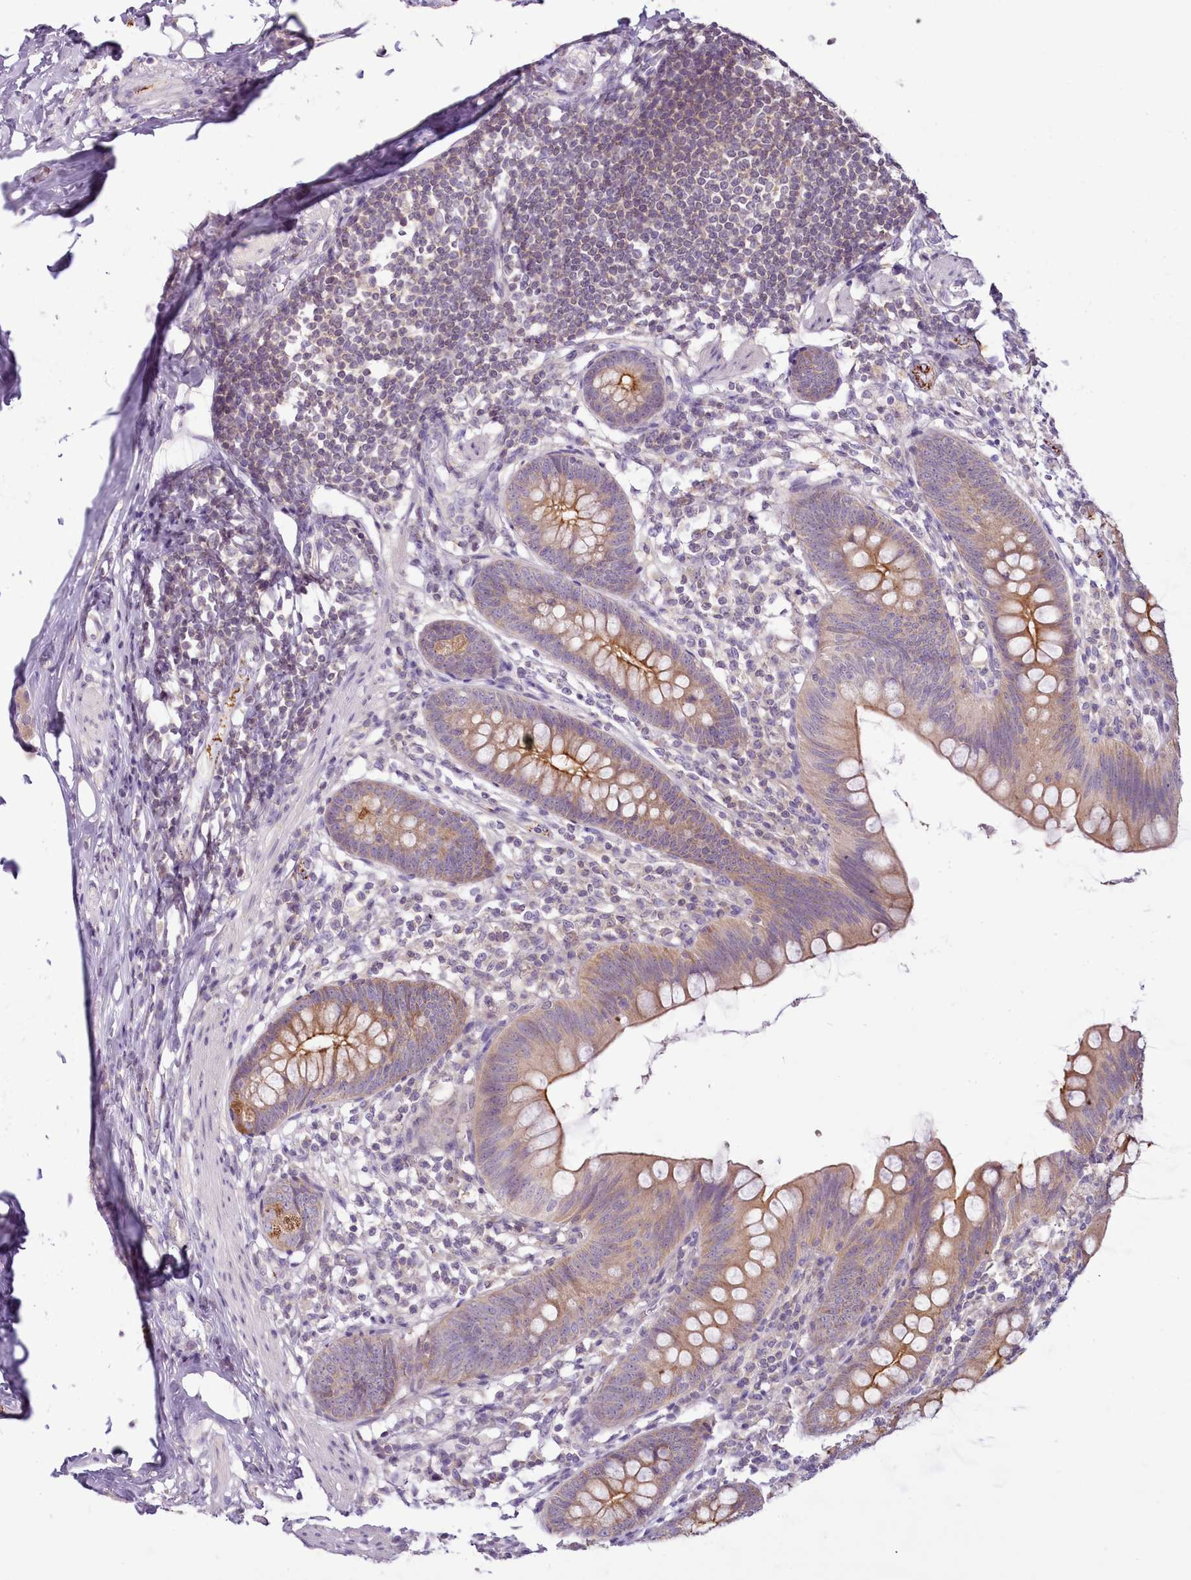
{"staining": {"intensity": "moderate", "quantity": "25%-75%", "location": "cytoplasmic/membranous"}, "tissue": "appendix", "cell_type": "Glandular cells", "image_type": "normal", "snomed": [{"axis": "morphology", "description": "Normal tissue, NOS"}, {"axis": "topography", "description": "Appendix"}], "caption": "High-power microscopy captured an immunohistochemistry histopathology image of normal appendix, revealing moderate cytoplasmic/membranous positivity in approximately 25%-75% of glandular cells. (Brightfield microscopy of DAB IHC at high magnification).", "gene": "CAPN7", "patient": {"sex": "female", "age": 62}}